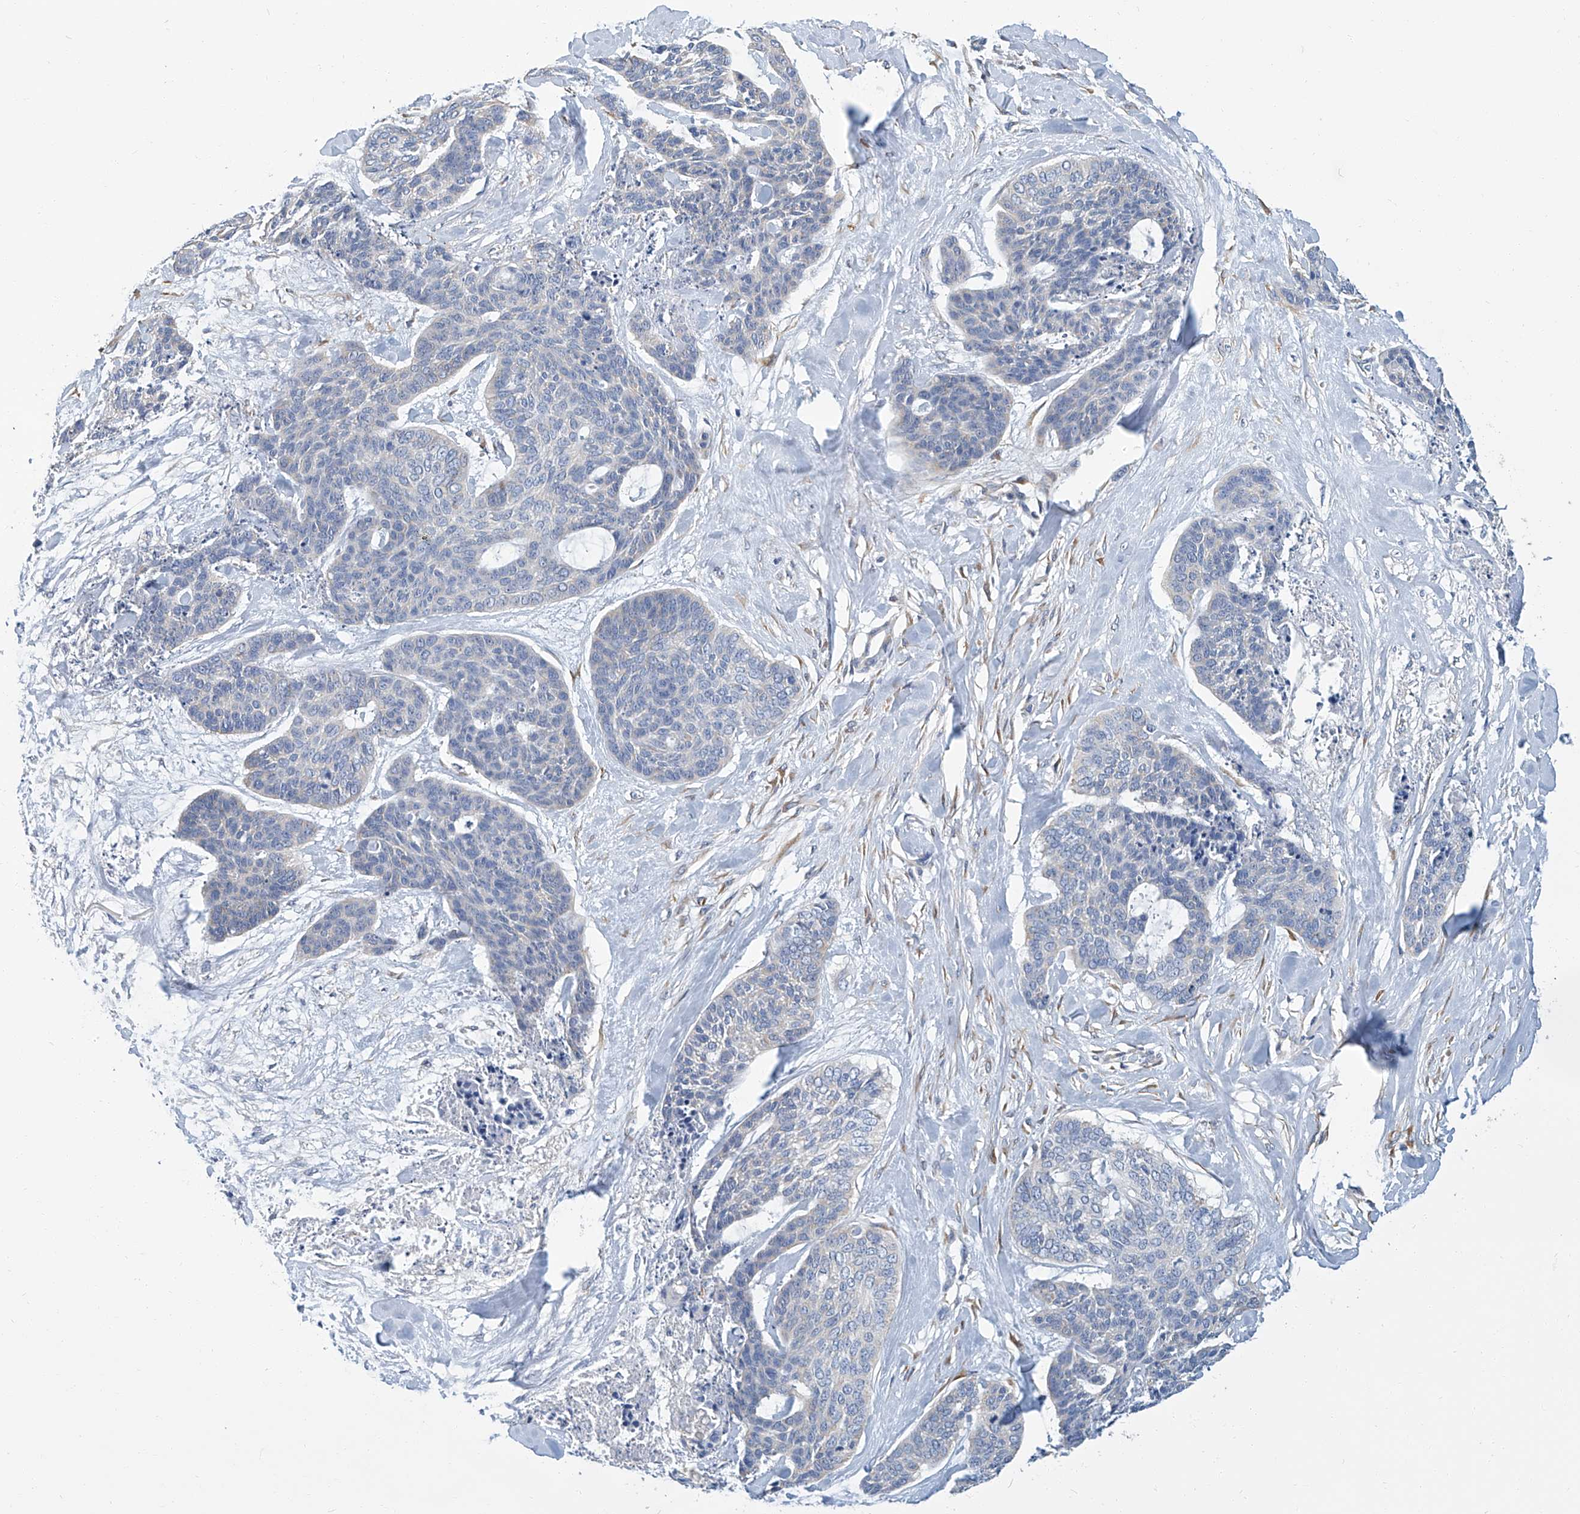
{"staining": {"intensity": "negative", "quantity": "none", "location": "none"}, "tissue": "skin cancer", "cell_type": "Tumor cells", "image_type": "cancer", "snomed": [{"axis": "morphology", "description": "Basal cell carcinoma"}, {"axis": "topography", "description": "Skin"}], "caption": "Skin cancer stained for a protein using IHC exhibits no expression tumor cells.", "gene": "PSMB10", "patient": {"sex": "female", "age": 64}}